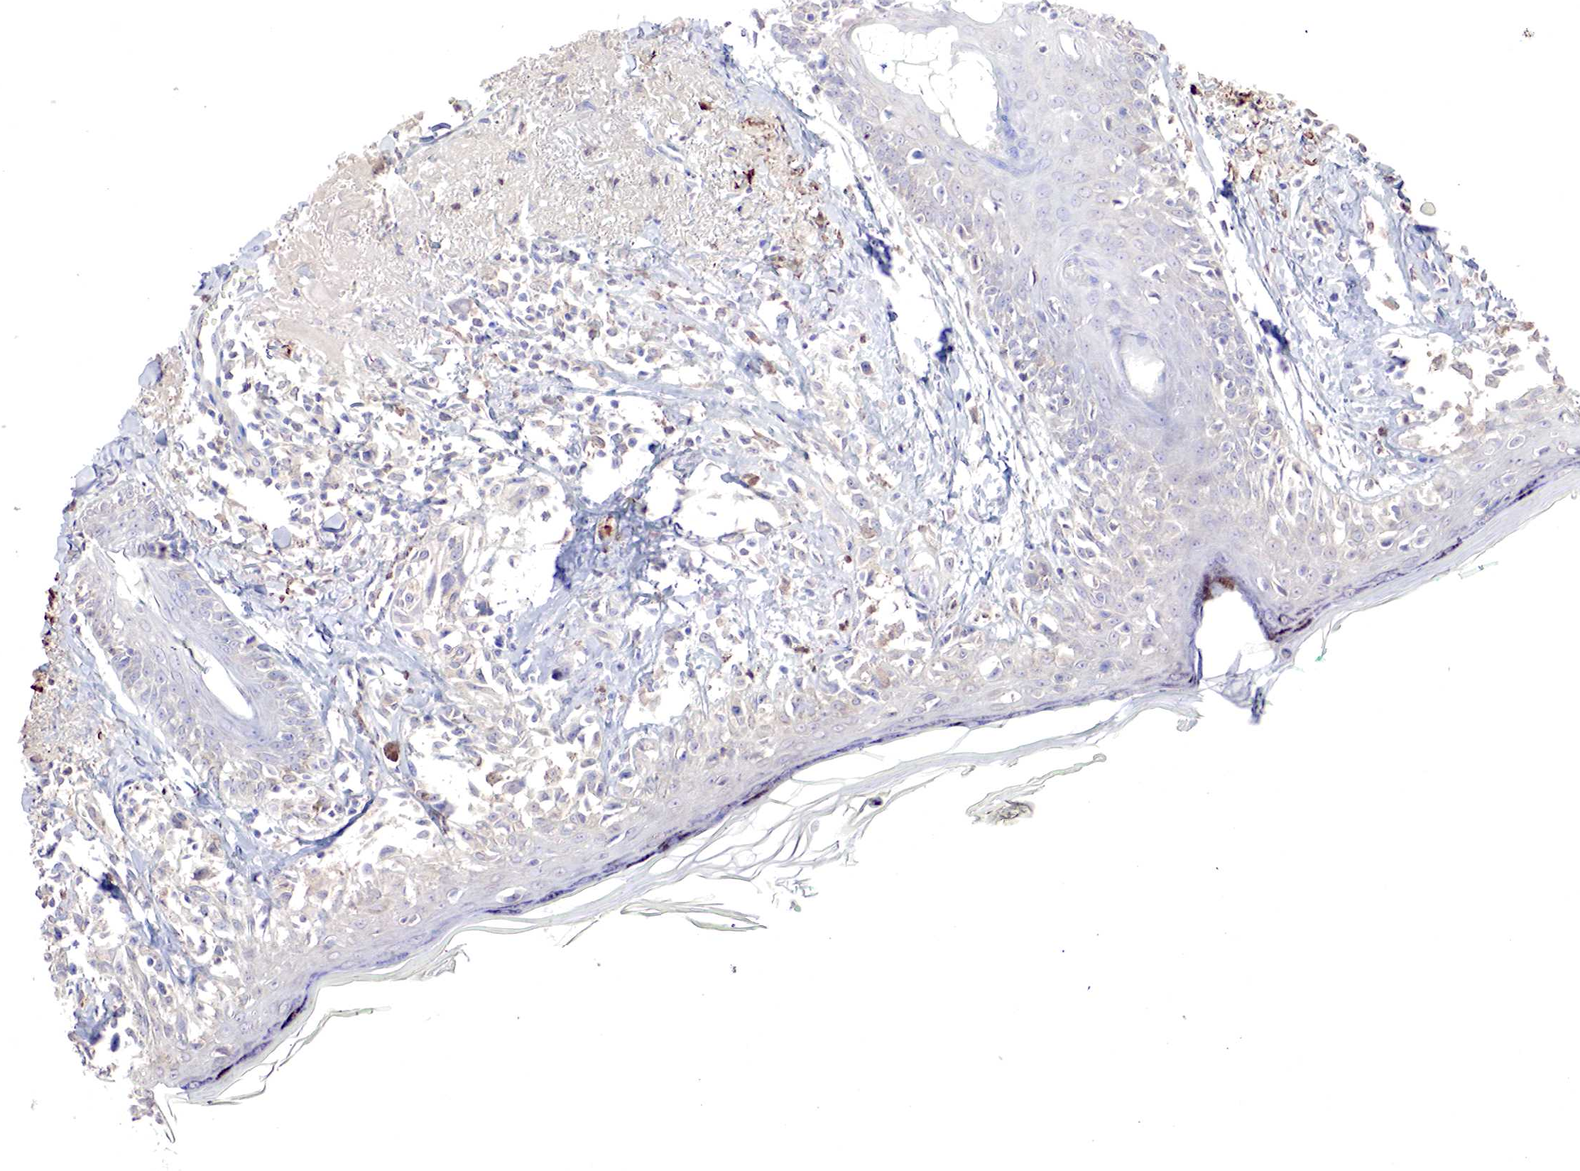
{"staining": {"intensity": "negative", "quantity": "none", "location": "none"}, "tissue": "melanoma", "cell_type": "Tumor cells", "image_type": "cancer", "snomed": [{"axis": "morphology", "description": "Malignant melanoma, NOS"}, {"axis": "topography", "description": "Skin"}], "caption": "Melanoma stained for a protein using immunohistochemistry displays no positivity tumor cells.", "gene": "GATA1", "patient": {"sex": "male", "age": 80}}